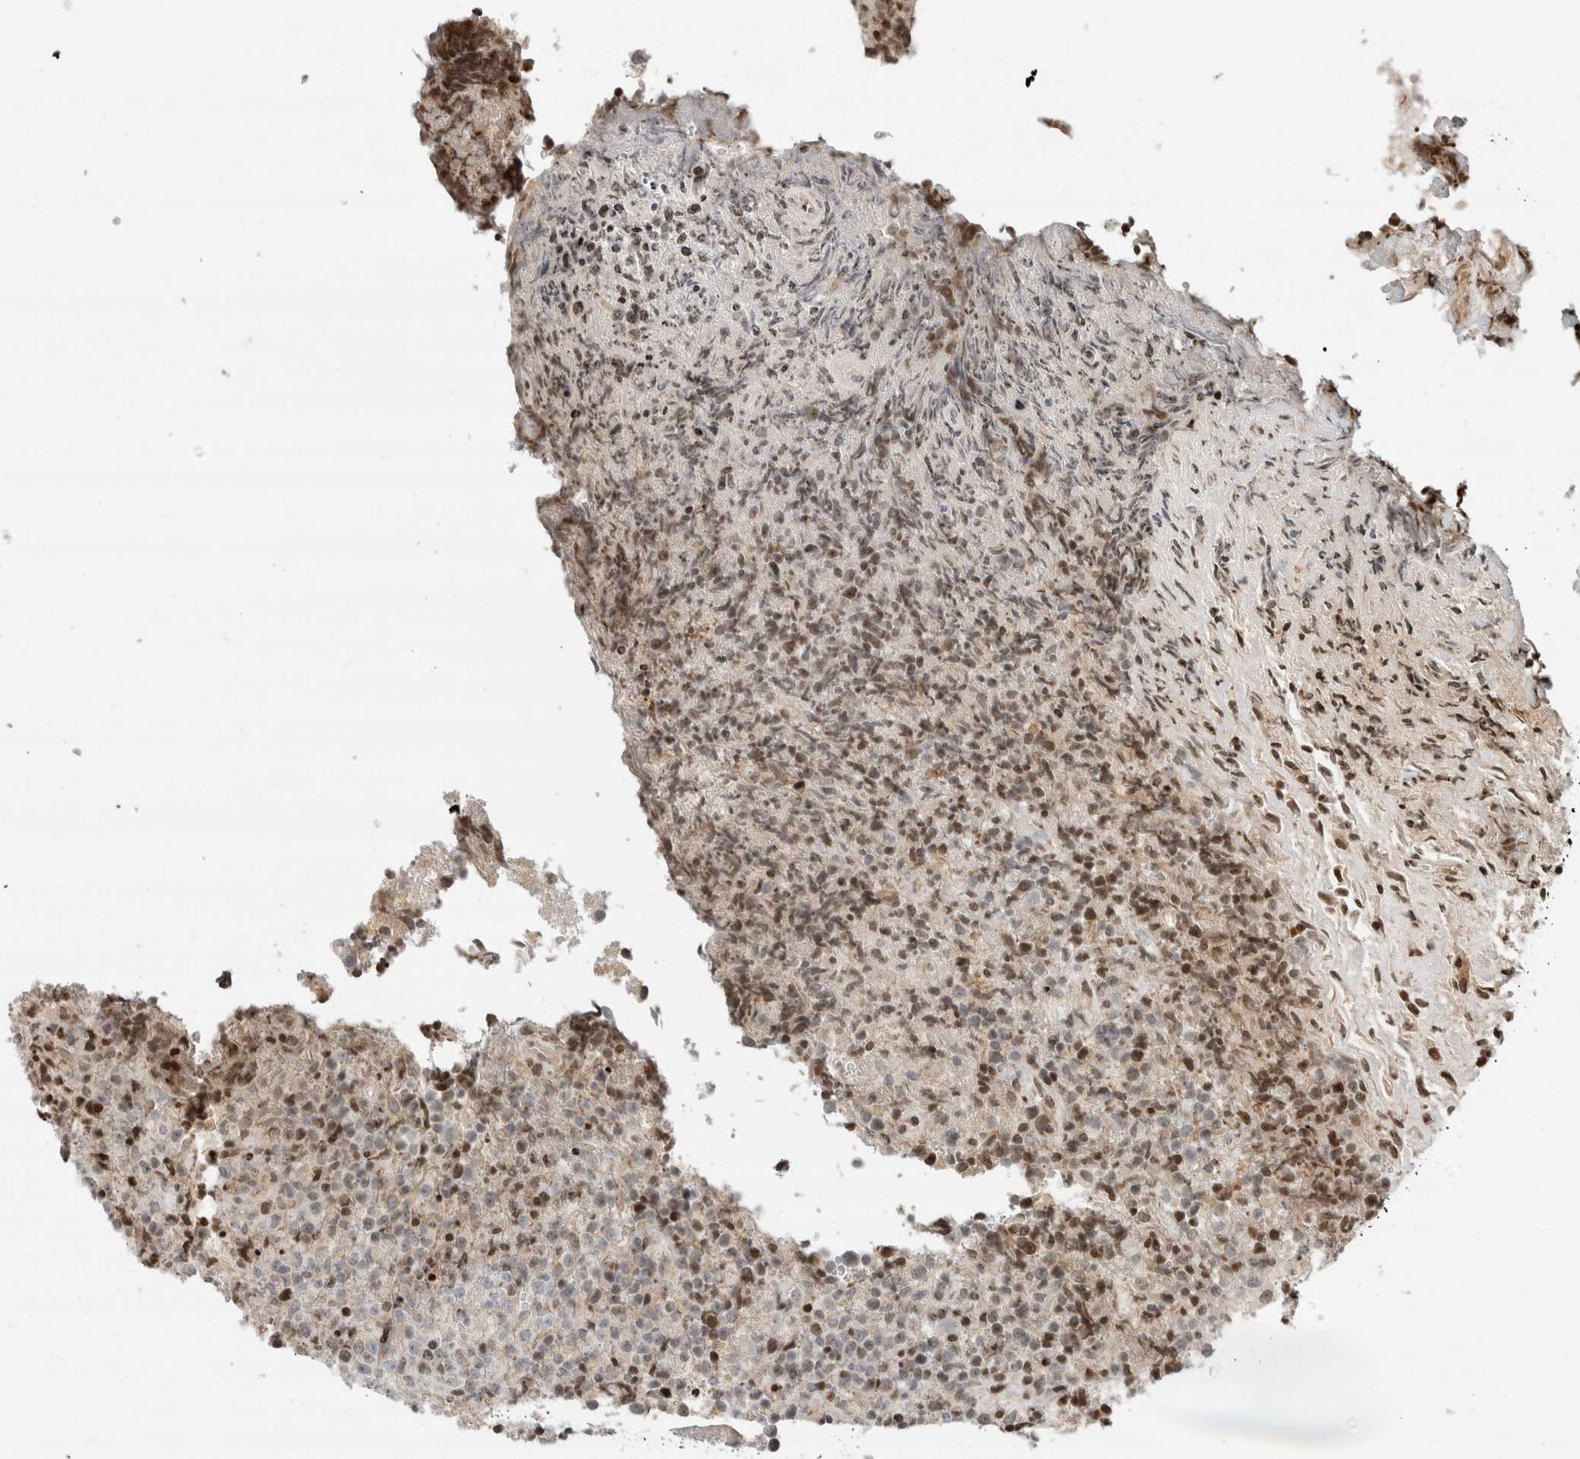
{"staining": {"intensity": "weak", "quantity": "25%-75%", "location": "nuclear"}, "tissue": "lymphoma", "cell_type": "Tumor cells", "image_type": "cancer", "snomed": [{"axis": "morphology", "description": "Malignant lymphoma, non-Hodgkin's type, High grade"}, {"axis": "topography", "description": "Lymph node"}], "caption": "Protein expression analysis of human lymphoma reveals weak nuclear staining in about 25%-75% of tumor cells.", "gene": "GINS4", "patient": {"sex": "male", "age": 13}}